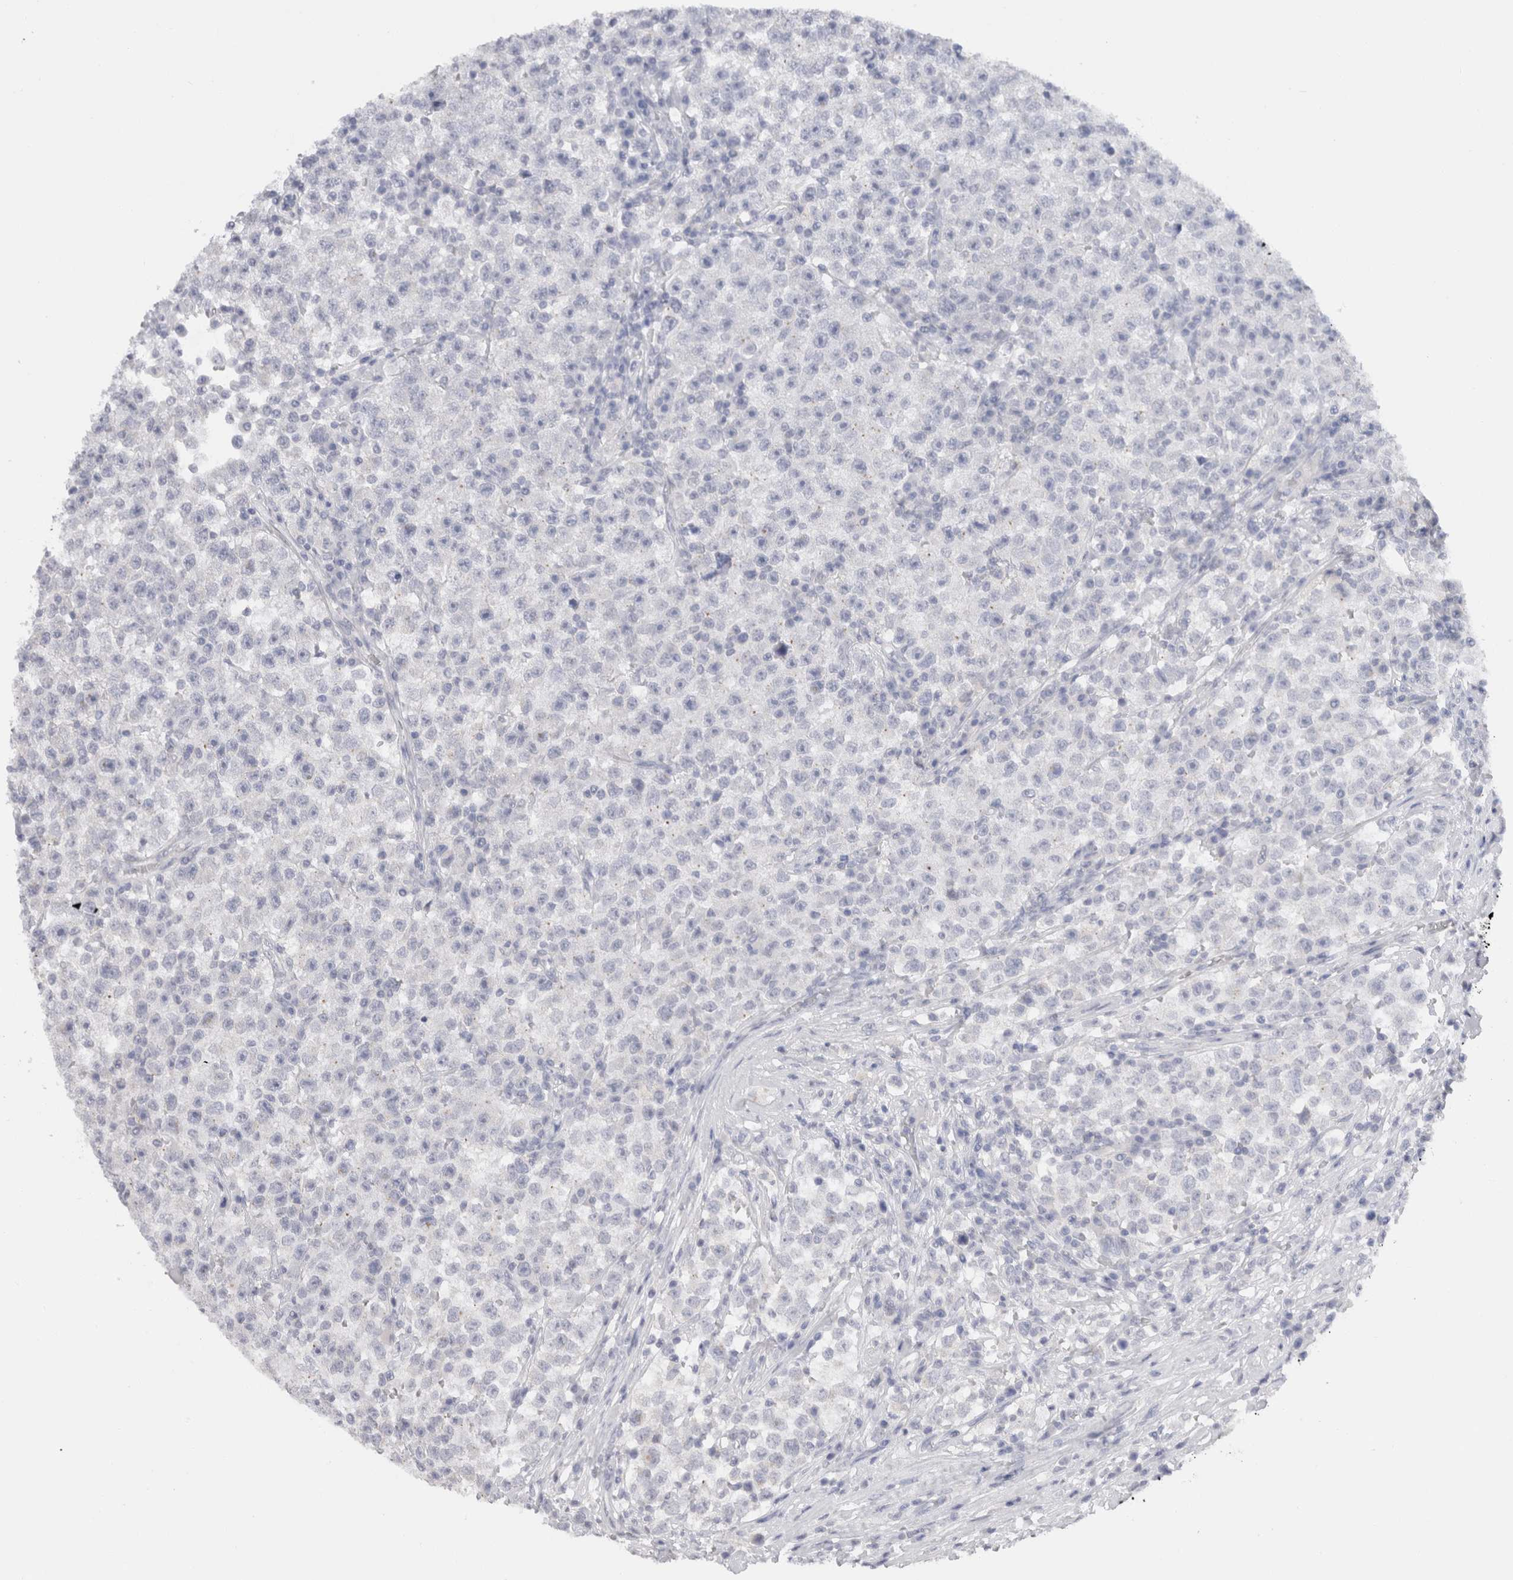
{"staining": {"intensity": "negative", "quantity": "none", "location": "none"}, "tissue": "testis cancer", "cell_type": "Tumor cells", "image_type": "cancer", "snomed": [{"axis": "morphology", "description": "Seminoma, NOS"}, {"axis": "topography", "description": "Testis"}], "caption": "High power microscopy photomicrograph of an IHC histopathology image of seminoma (testis), revealing no significant positivity in tumor cells.", "gene": "C9orf50", "patient": {"sex": "male", "age": 22}}